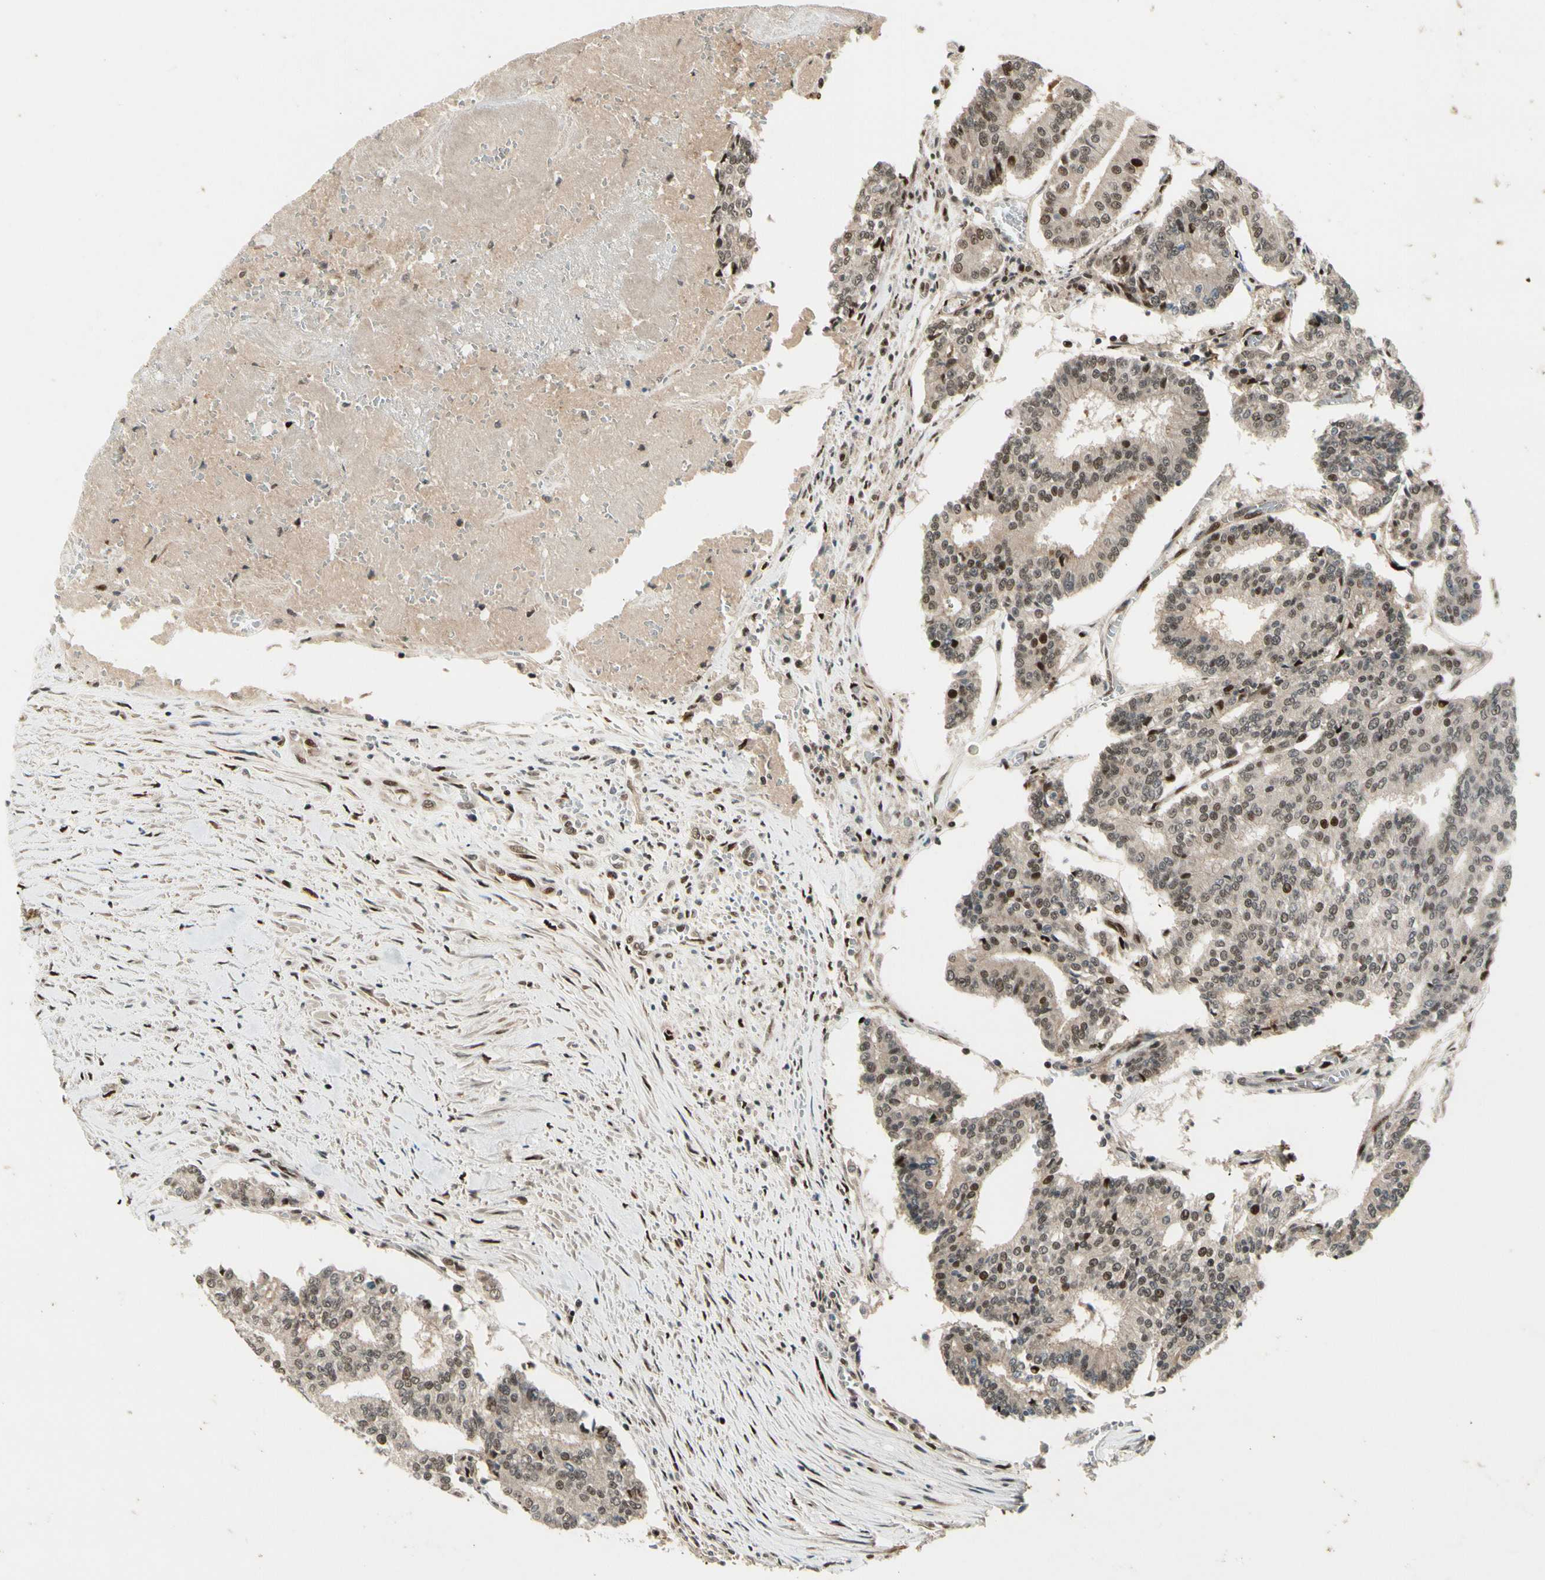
{"staining": {"intensity": "weak", "quantity": "25%-75%", "location": "nuclear"}, "tissue": "prostate cancer", "cell_type": "Tumor cells", "image_type": "cancer", "snomed": [{"axis": "morphology", "description": "Adenocarcinoma, High grade"}, {"axis": "topography", "description": "Prostate"}], "caption": "Human prostate cancer (high-grade adenocarcinoma) stained with a brown dye demonstrates weak nuclear positive expression in about 25%-75% of tumor cells.", "gene": "CDK11A", "patient": {"sex": "male", "age": 55}}